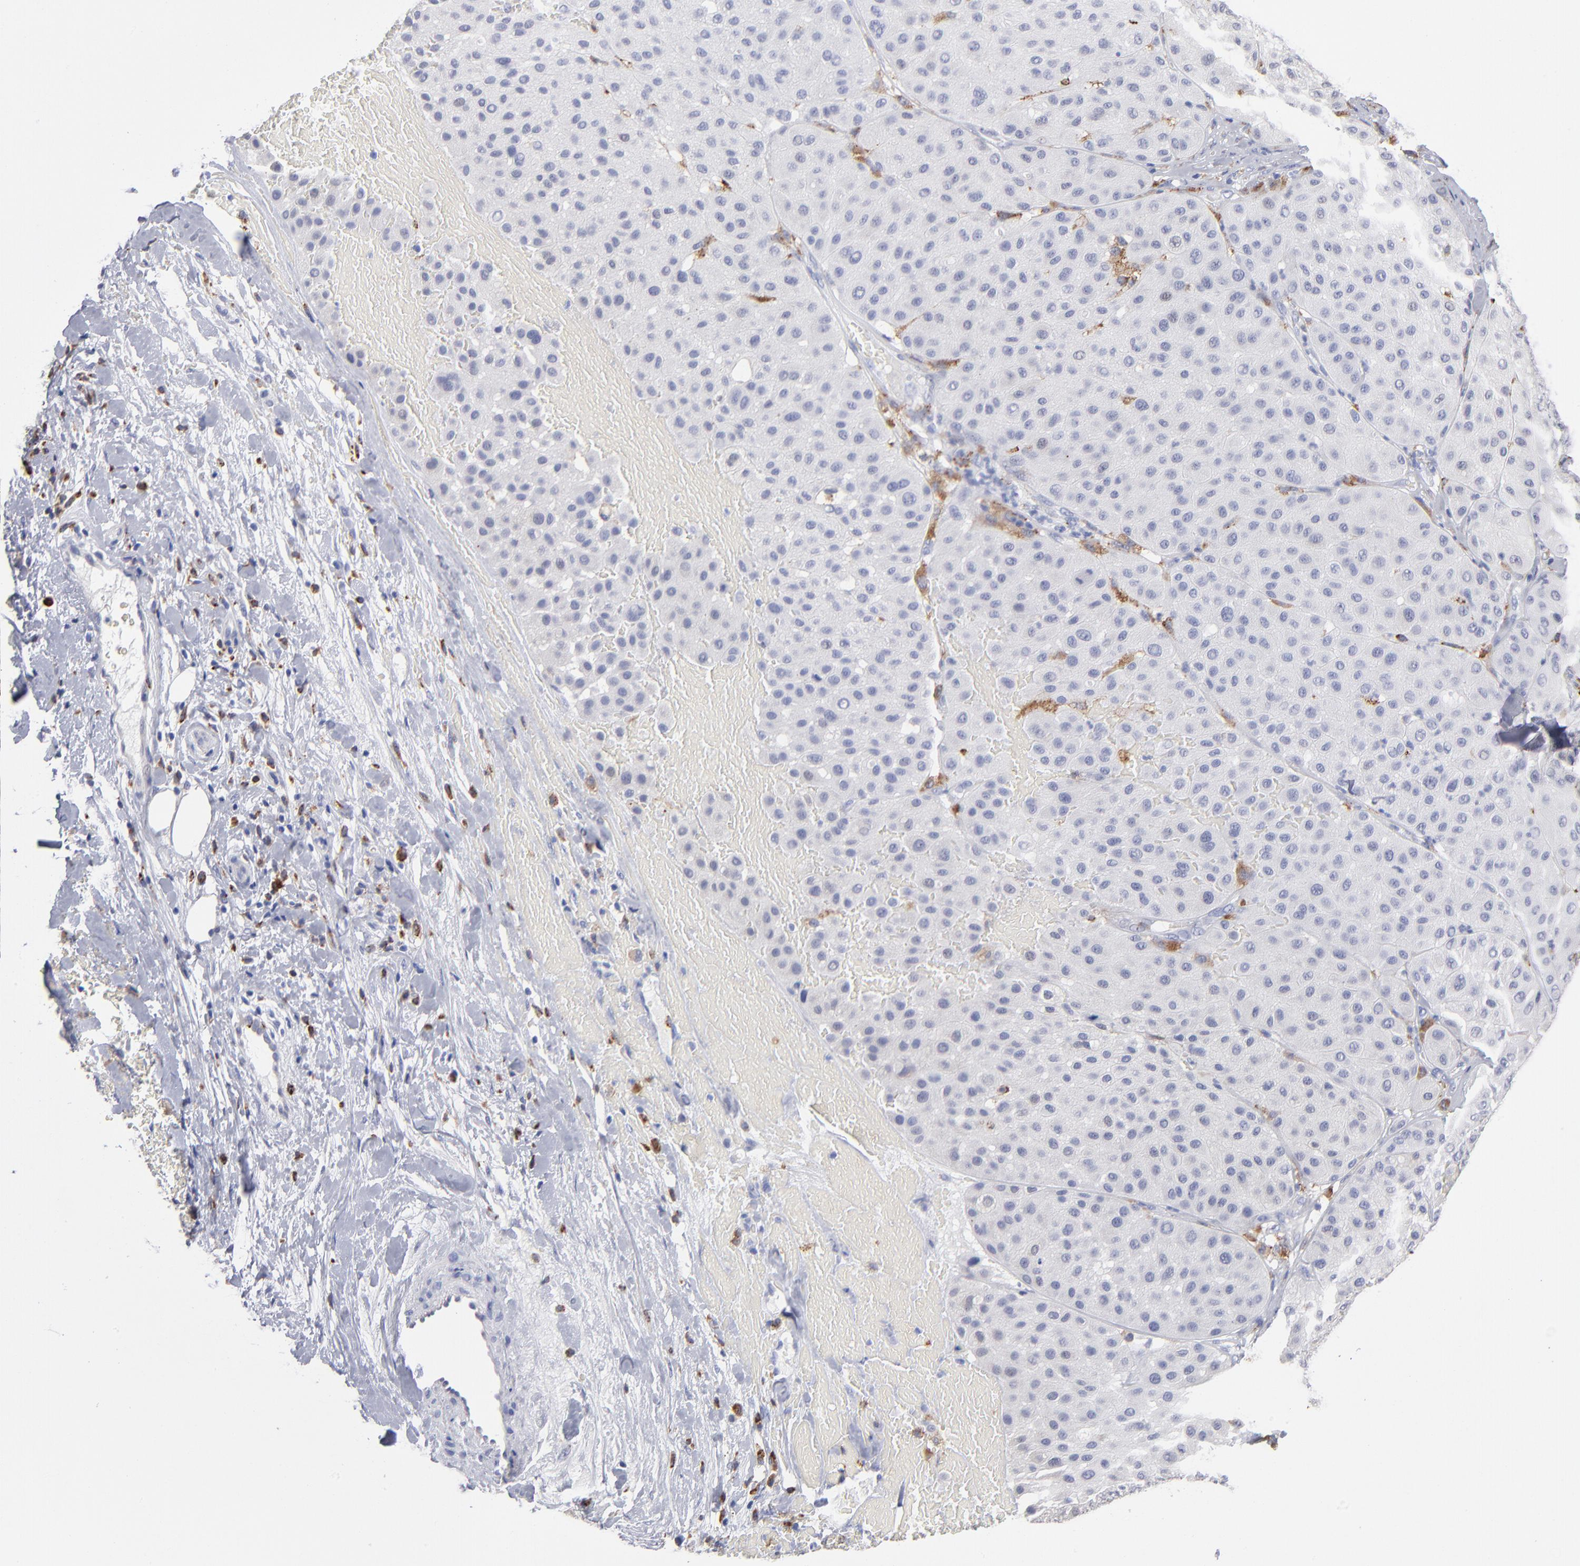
{"staining": {"intensity": "negative", "quantity": "none", "location": "none"}, "tissue": "melanoma", "cell_type": "Tumor cells", "image_type": "cancer", "snomed": [{"axis": "morphology", "description": "Normal tissue, NOS"}, {"axis": "morphology", "description": "Malignant melanoma, Metastatic site"}, {"axis": "topography", "description": "Skin"}], "caption": "Melanoma was stained to show a protein in brown. There is no significant expression in tumor cells. (DAB (3,3'-diaminobenzidine) immunohistochemistry with hematoxylin counter stain).", "gene": "CD180", "patient": {"sex": "male", "age": 41}}